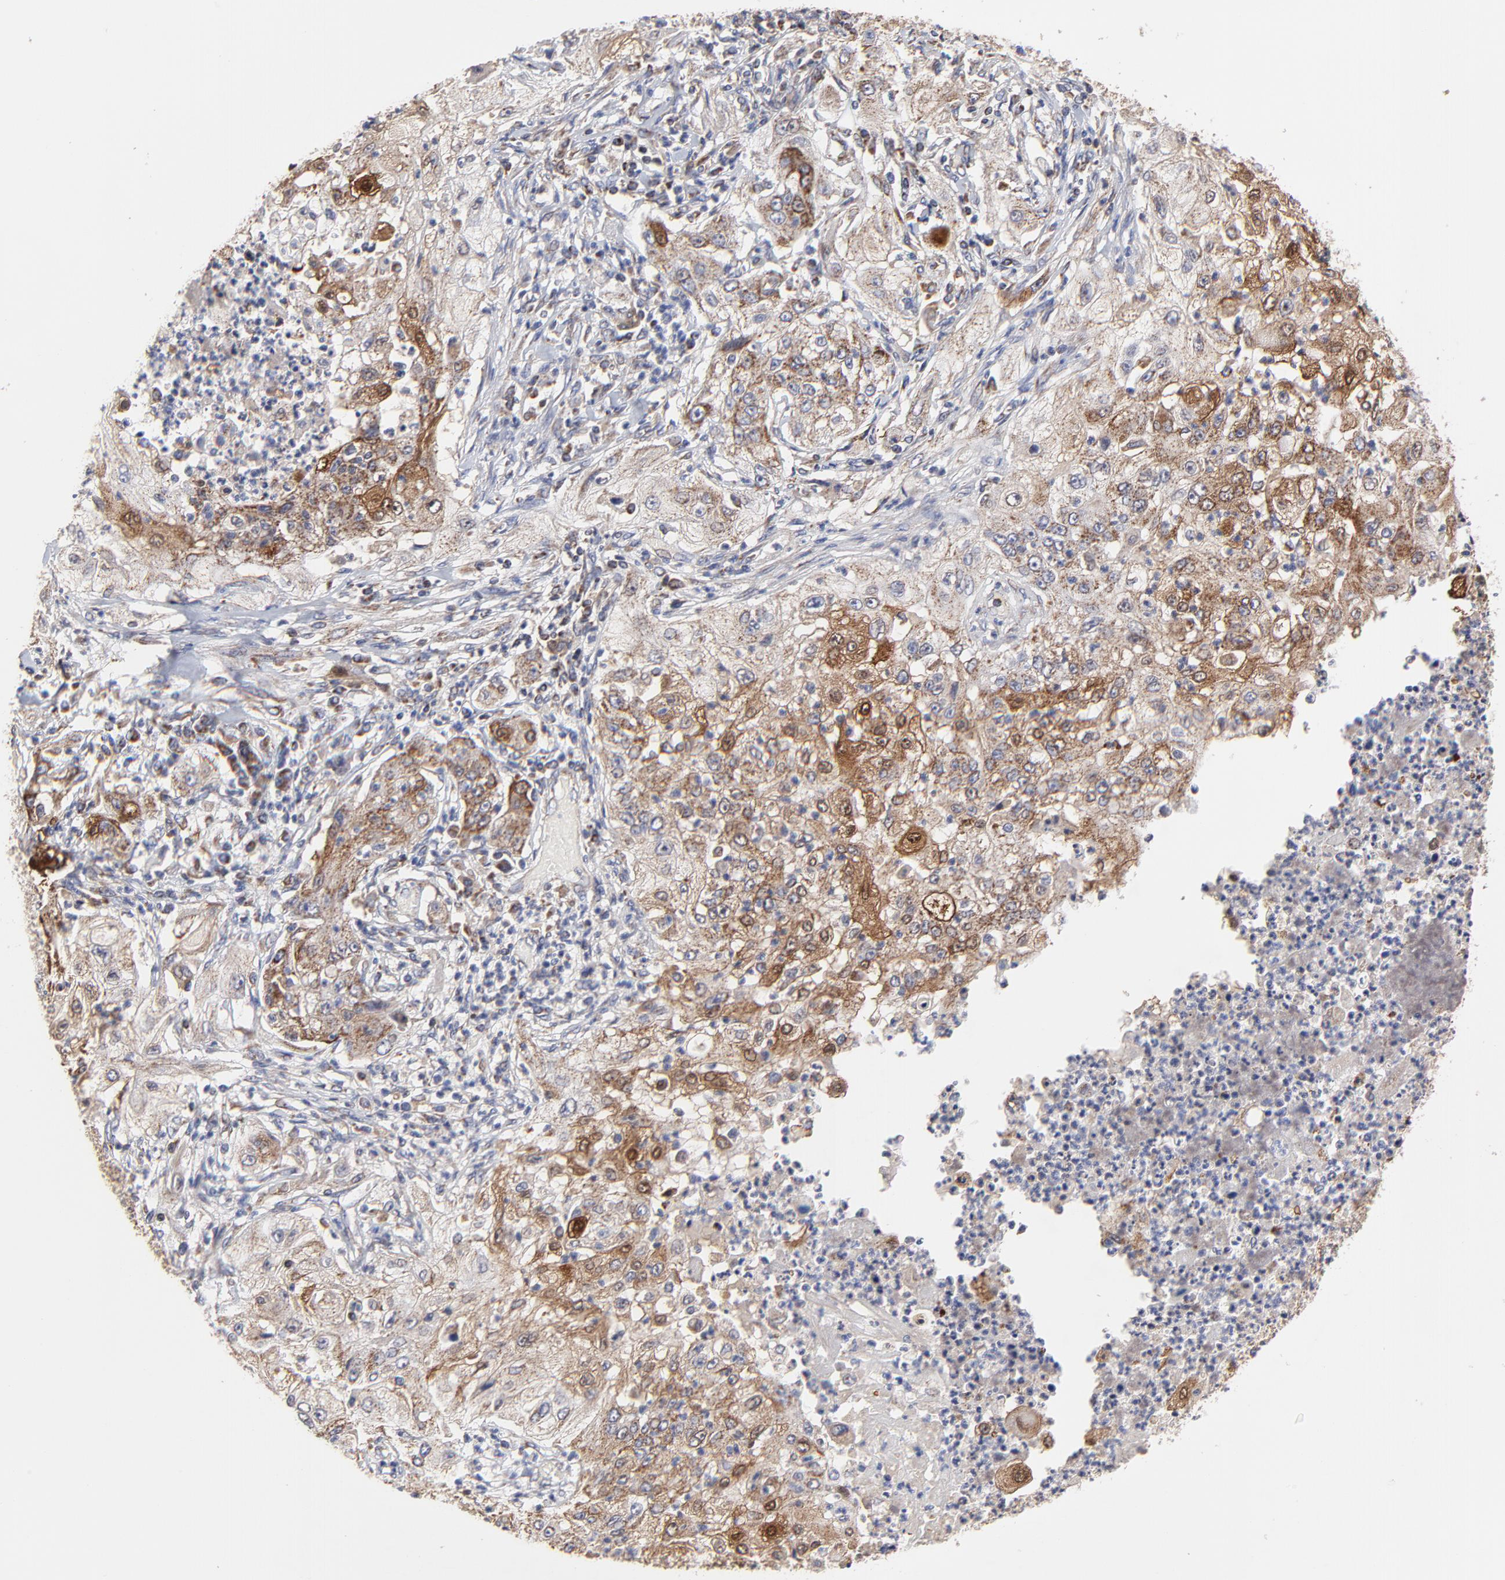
{"staining": {"intensity": "moderate", "quantity": "25%-75%", "location": "cytoplasmic/membranous"}, "tissue": "lung cancer", "cell_type": "Tumor cells", "image_type": "cancer", "snomed": [{"axis": "morphology", "description": "Inflammation, NOS"}, {"axis": "morphology", "description": "Squamous cell carcinoma, NOS"}, {"axis": "topography", "description": "Lymph node"}, {"axis": "topography", "description": "Soft tissue"}, {"axis": "topography", "description": "Lung"}], "caption": "There is medium levels of moderate cytoplasmic/membranous expression in tumor cells of lung cancer, as demonstrated by immunohistochemical staining (brown color).", "gene": "ZNF550", "patient": {"sex": "male", "age": 66}}